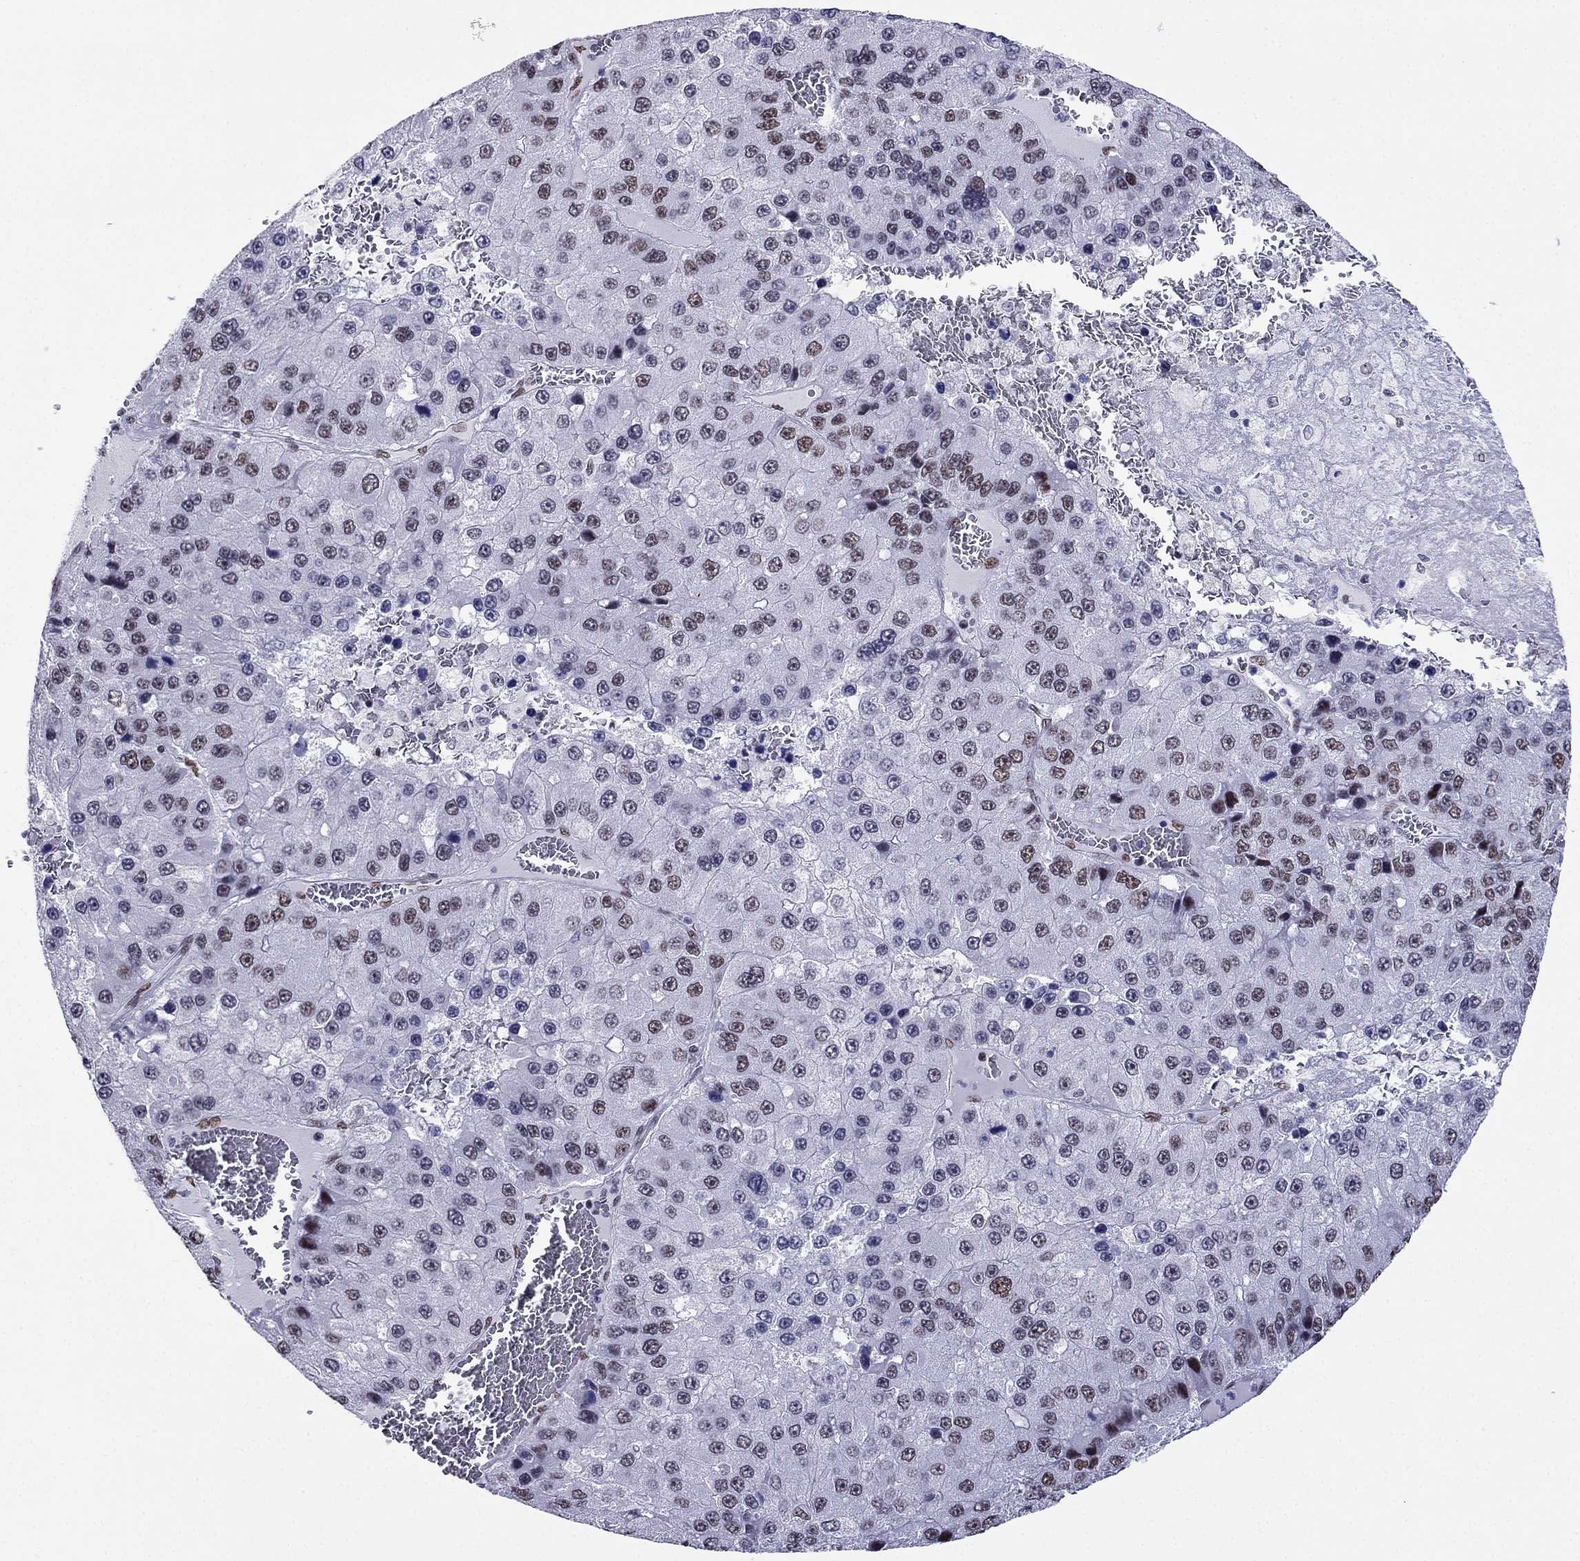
{"staining": {"intensity": "moderate", "quantity": "25%-75%", "location": "nuclear"}, "tissue": "liver cancer", "cell_type": "Tumor cells", "image_type": "cancer", "snomed": [{"axis": "morphology", "description": "Carcinoma, Hepatocellular, NOS"}, {"axis": "topography", "description": "Liver"}], "caption": "Immunohistochemistry (IHC) histopathology image of human liver cancer (hepatocellular carcinoma) stained for a protein (brown), which displays medium levels of moderate nuclear positivity in about 25%-75% of tumor cells.", "gene": "PPM1G", "patient": {"sex": "female", "age": 73}}